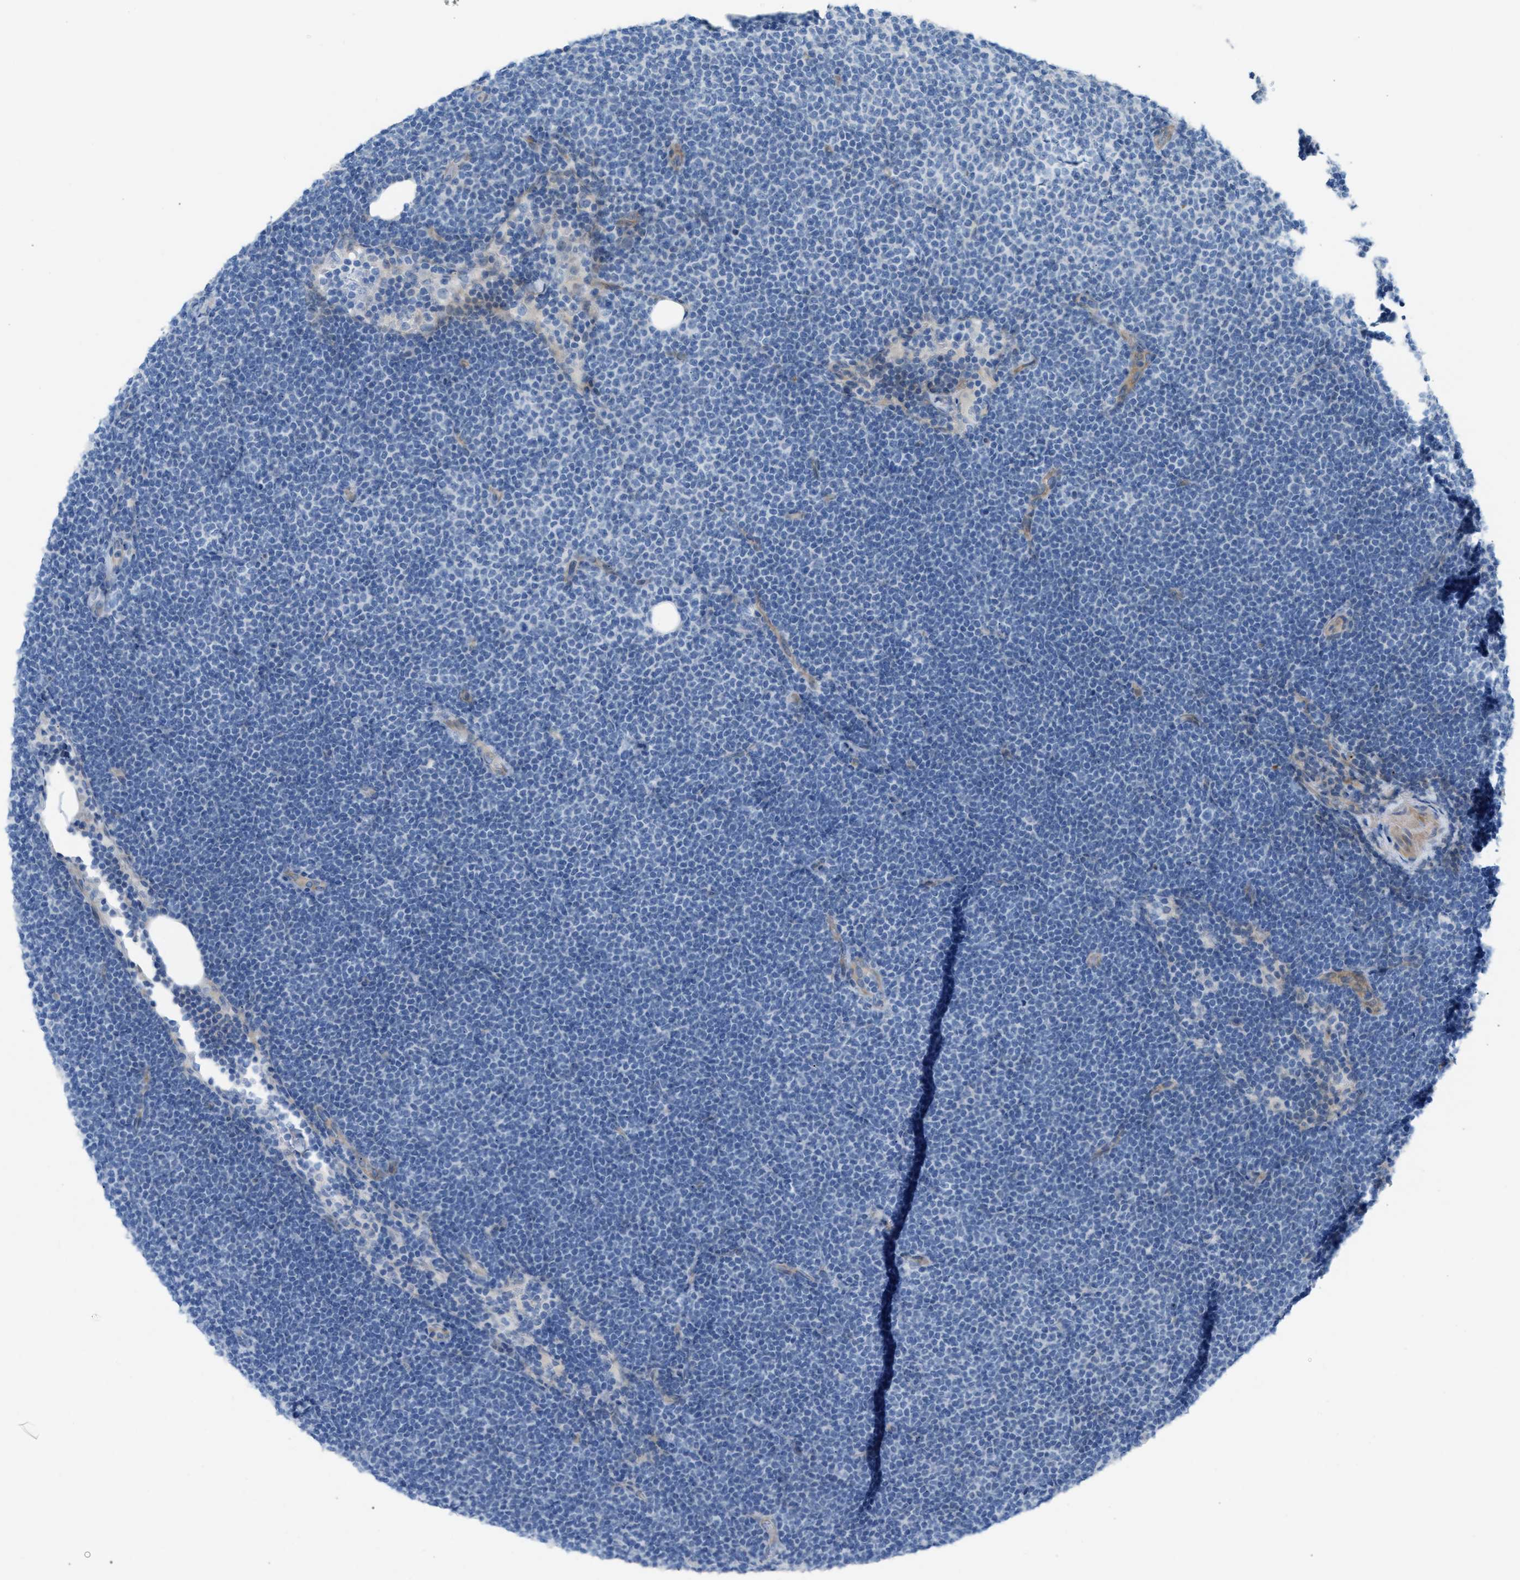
{"staining": {"intensity": "negative", "quantity": "none", "location": "none"}, "tissue": "lymphoma", "cell_type": "Tumor cells", "image_type": "cancer", "snomed": [{"axis": "morphology", "description": "Malignant lymphoma, non-Hodgkin's type, High grade"}, {"axis": "topography", "description": "Soft tissue"}], "caption": "The immunohistochemistry (IHC) image has no significant staining in tumor cells of high-grade malignant lymphoma, non-Hodgkin's type tissue.", "gene": "MPP3", "patient": {"sex": "male", "age": 18}}